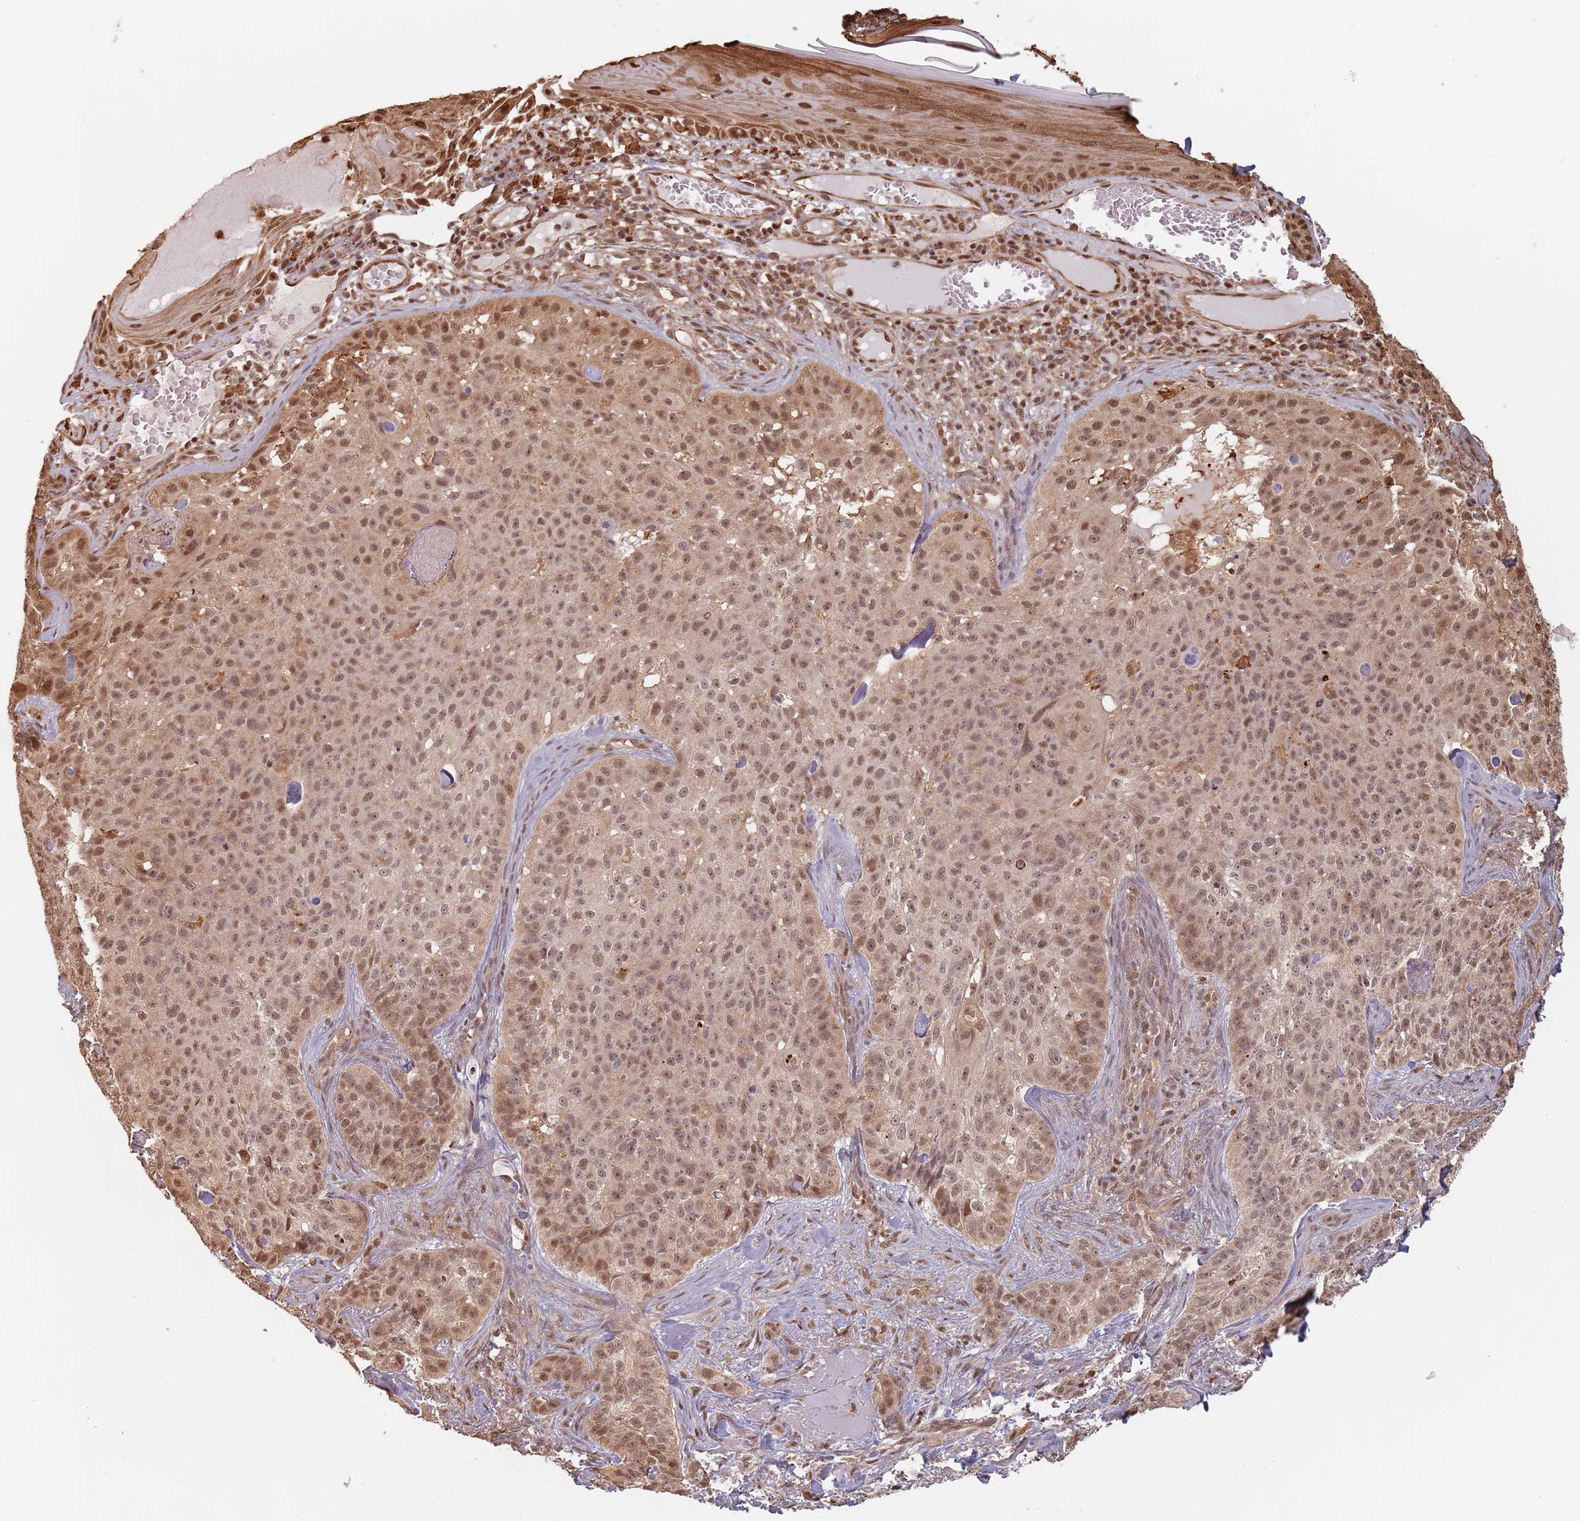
{"staining": {"intensity": "moderate", "quantity": ">75%", "location": "cytoplasmic/membranous,nuclear"}, "tissue": "skin cancer", "cell_type": "Tumor cells", "image_type": "cancer", "snomed": [{"axis": "morphology", "description": "Basal cell carcinoma"}, {"axis": "topography", "description": "Skin"}], "caption": "This histopathology image exhibits IHC staining of human skin basal cell carcinoma, with medium moderate cytoplasmic/membranous and nuclear staining in about >75% of tumor cells.", "gene": "PLSCR5", "patient": {"sex": "female", "age": 92}}